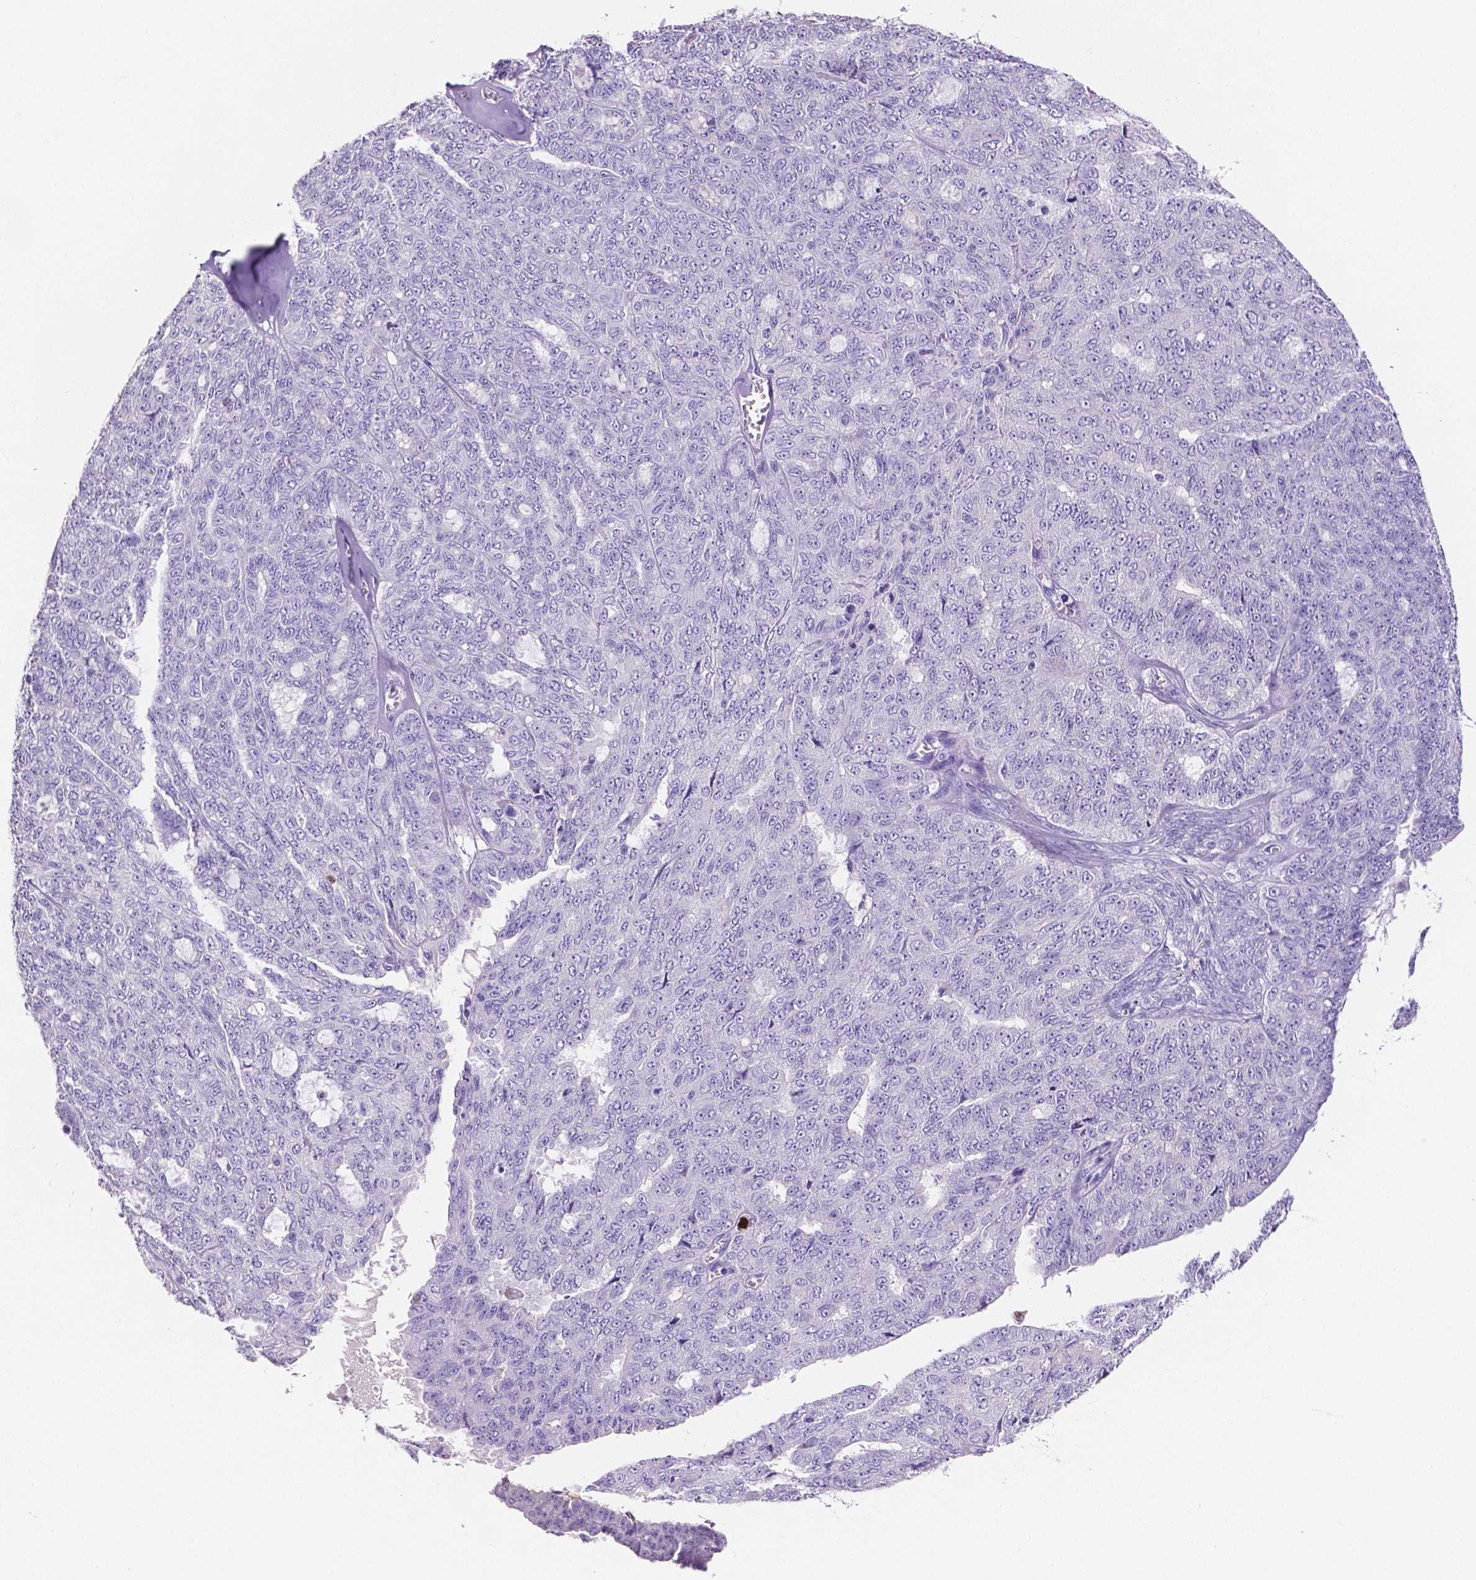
{"staining": {"intensity": "negative", "quantity": "none", "location": "none"}, "tissue": "ovarian cancer", "cell_type": "Tumor cells", "image_type": "cancer", "snomed": [{"axis": "morphology", "description": "Cystadenocarcinoma, serous, NOS"}, {"axis": "topography", "description": "Ovary"}], "caption": "The photomicrograph exhibits no staining of tumor cells in serous cystadenocarcinoma (ovarian).", "gene": "MMP9", "patient": {"sex": "female", "age": 71}}